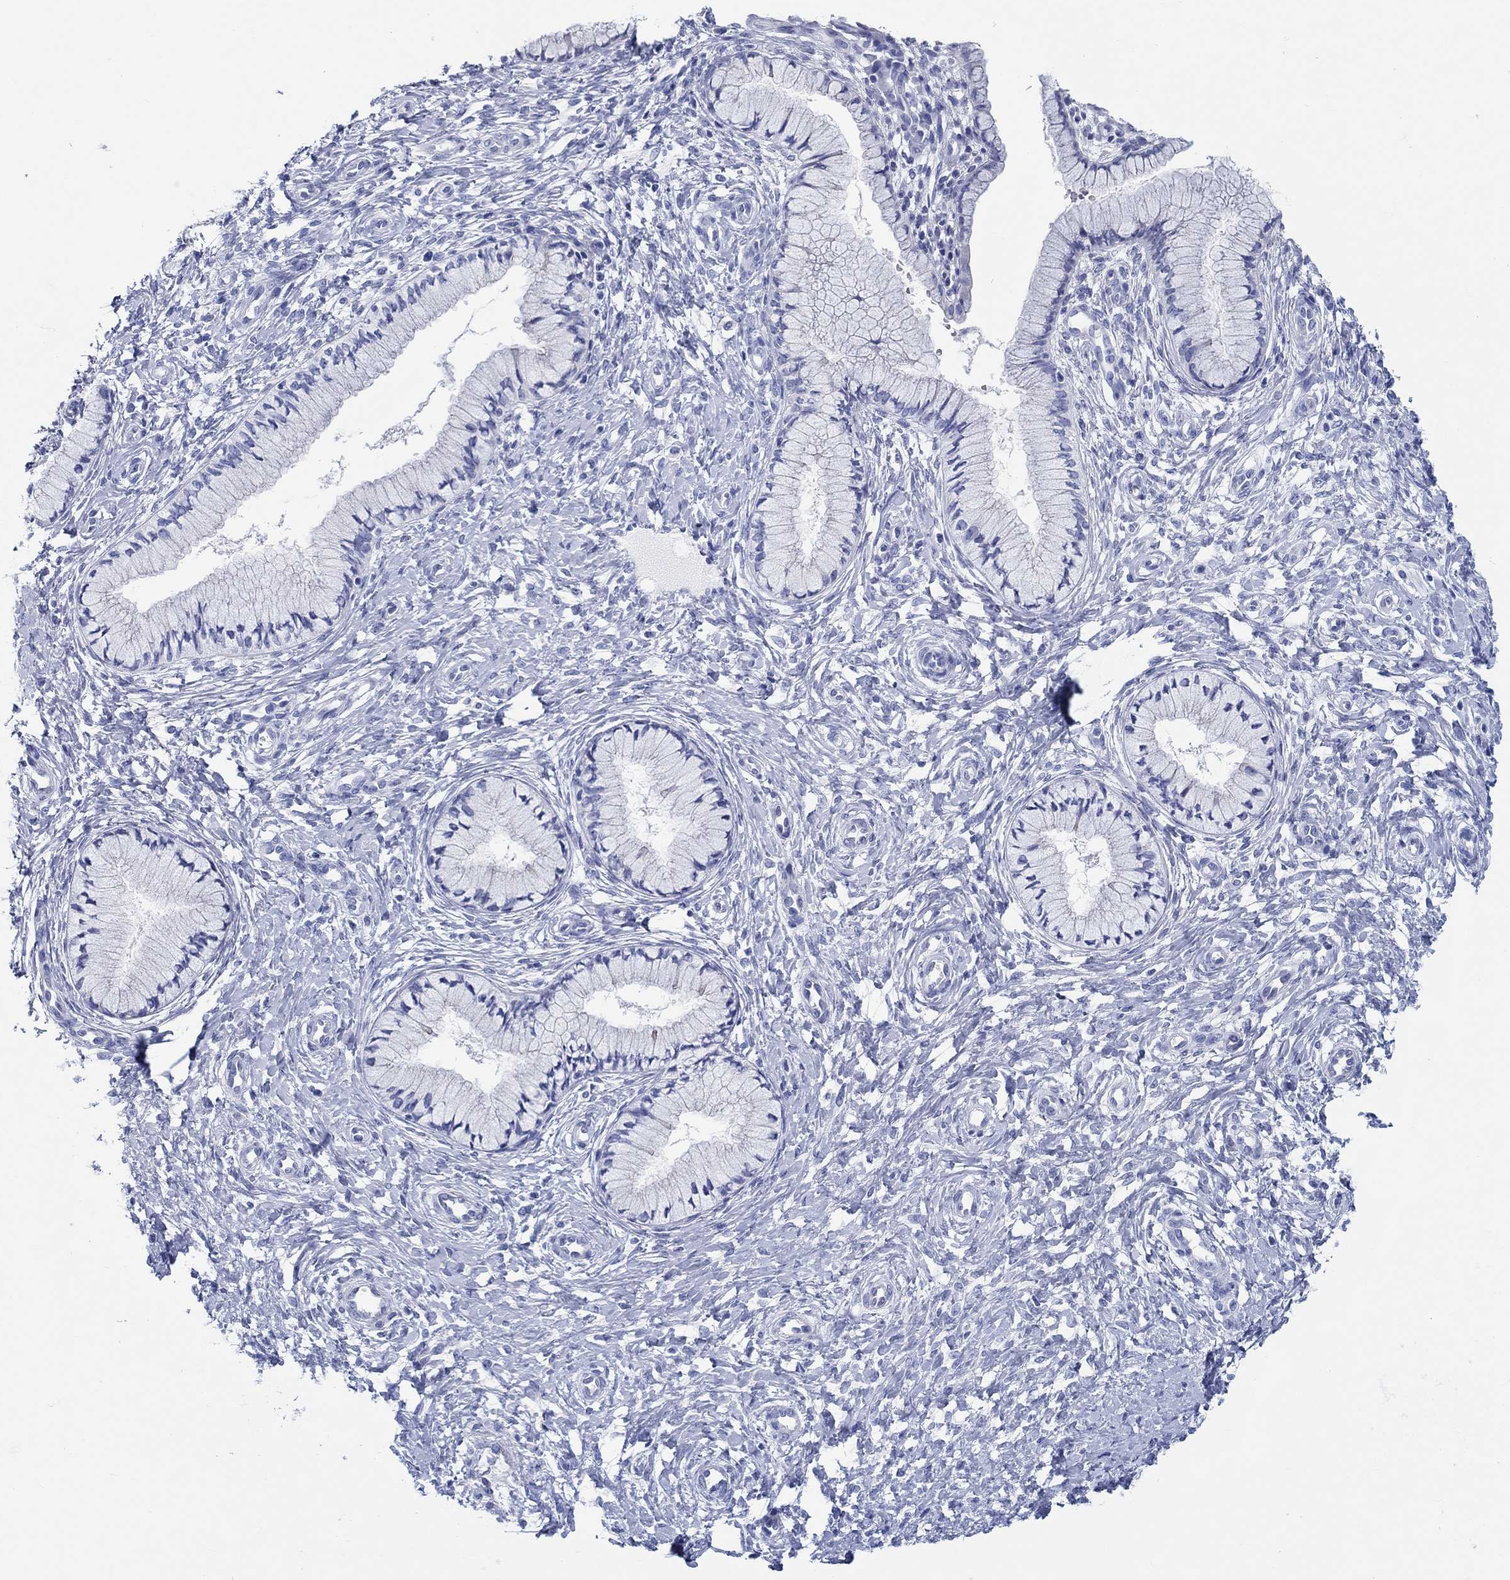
{"staining": {"intensity": "negative", "quantity": "none", "location": "none"}, "tissue": "cervix", "cell_type": "Glandular cells", "image_type": "normal", "snomed": [{"axis": "morphology", "description": "Normal tissue, NOS"}, {"axis": "topography", "description": "Cervix"}], "caption": "IHC micrograph of normal cervix: cervix stained with DAB exhibits no significant protein expression in glandular cells.", "gene": "RD3L", "patient": {"sex": "female", "age": 37}}